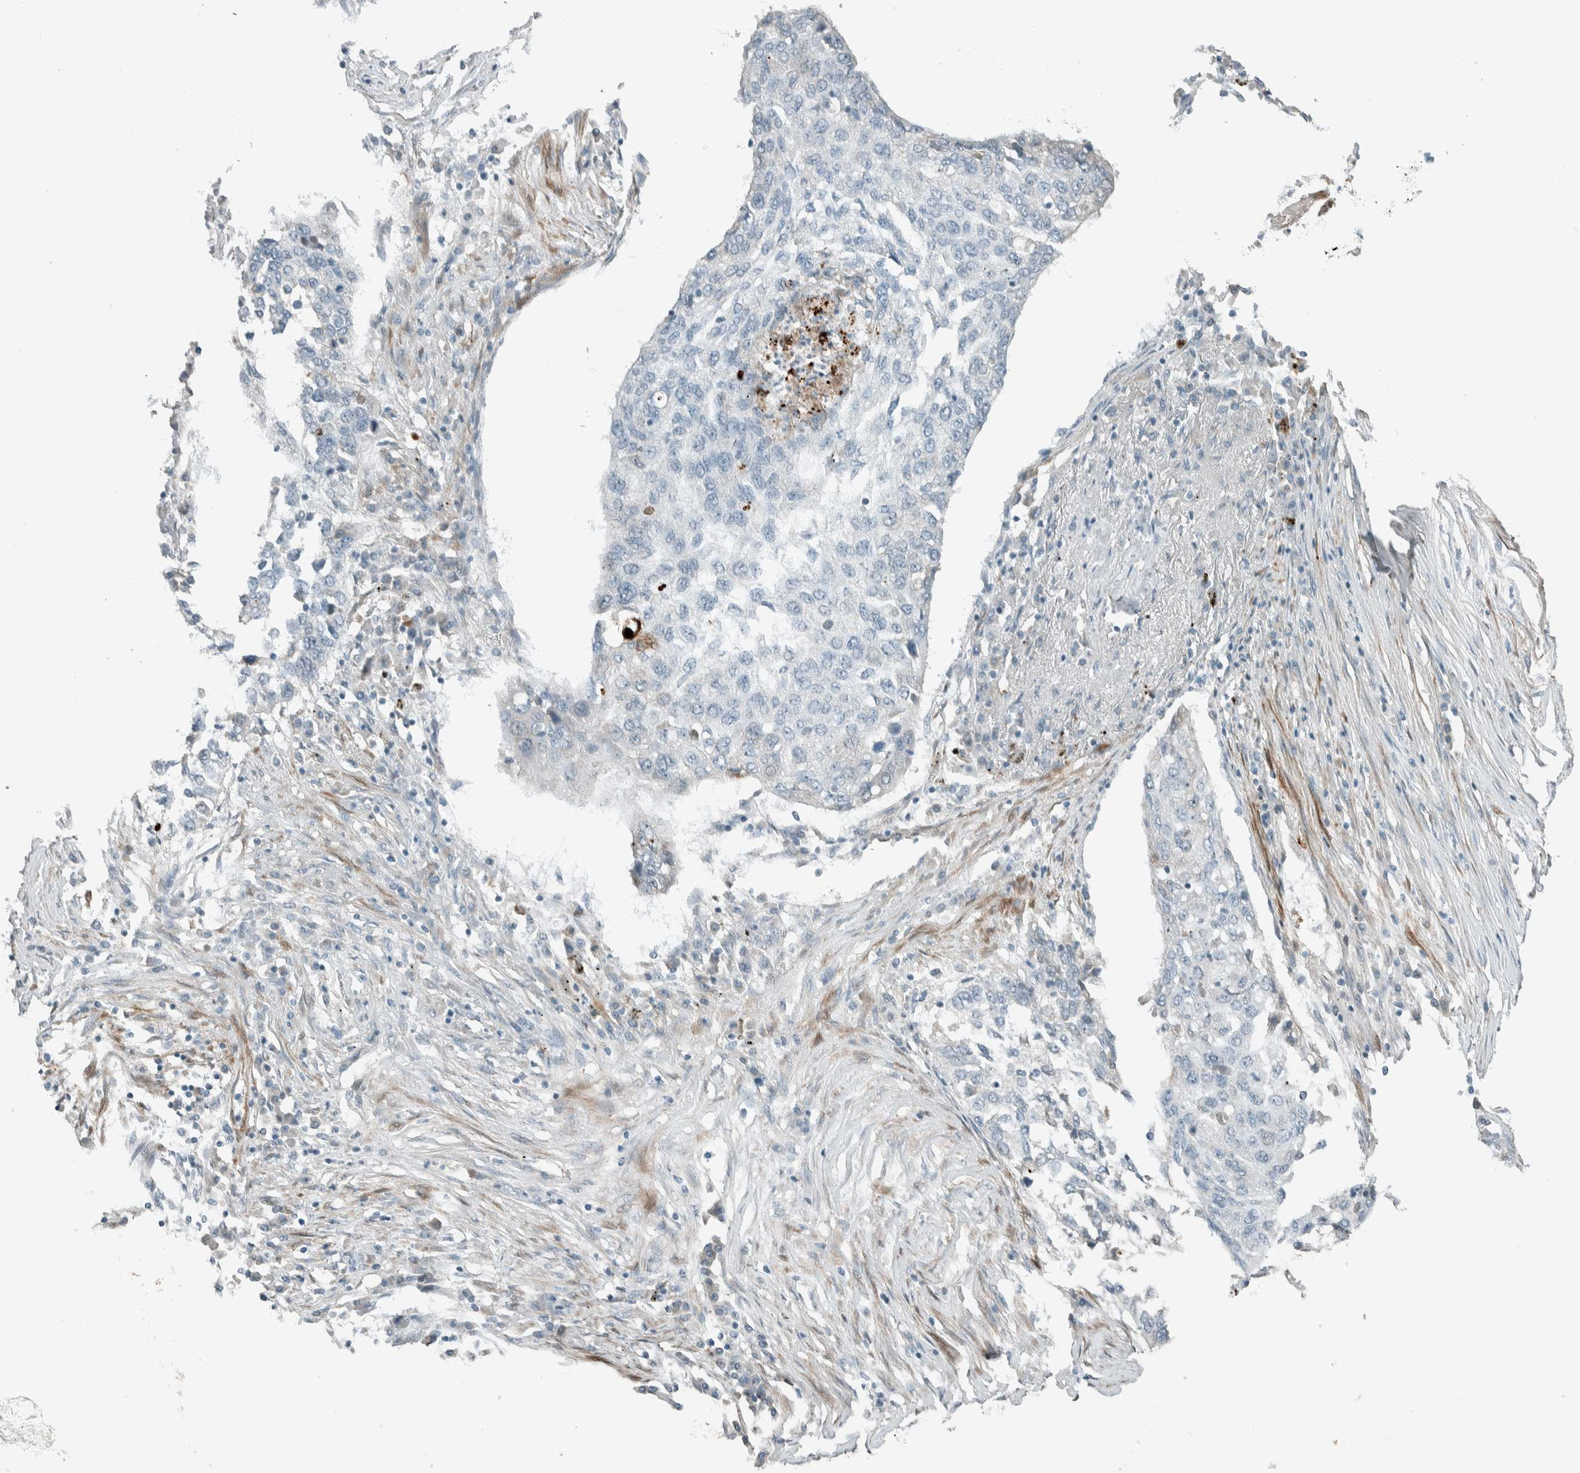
{"staining": {"intensity": "negative", "quantity": "none", "location": "none"}, "tissue": "lung cancer", "cell_type": "Tumor cells", "image_type": "cancer", "snomed": [{"axis": "morphology", "description": "Squamous cell carcinoma, NOS"}, {"axis": "topography", "description": "Lung"}], "caption": "High power microscopy histopathology image of an immunohistochemistry (IHC) photomicrograph of squamous cell carcinoma (lung), revealing no significant staining in tumor cells.", "gene": "CERCAM", "patient": {"sex": "female", "age": 63}}